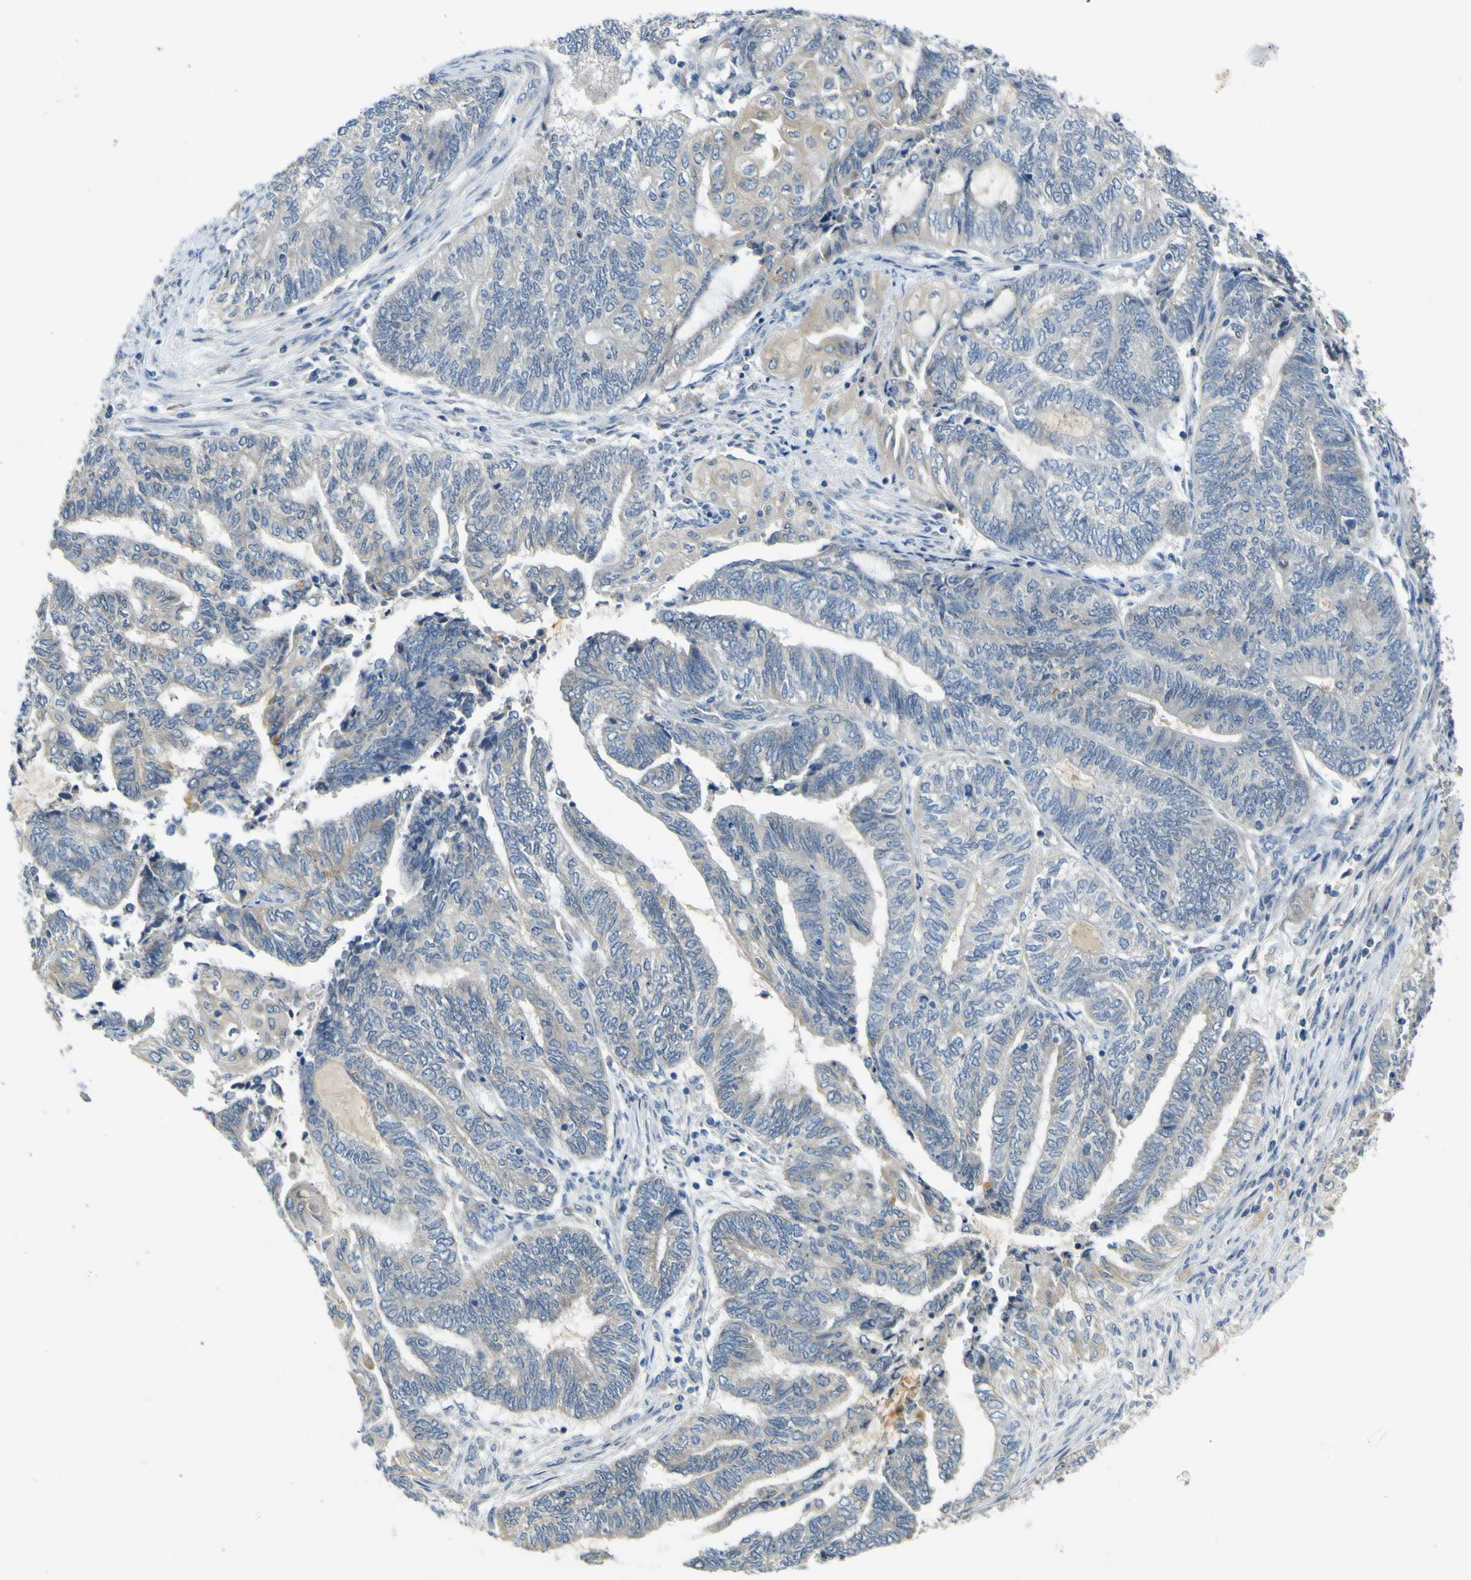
{"staining": {"intensity": "weak", "quantity": "<25%", "location": "cytoplasmic/membranous"}, "tissue": "endometrial cancer", "cell_type": "Tumor cells", "image_type": "cancer", "snomed": [{"axis": "morphology", "description": "Adenocarcinoma, NOS"}, {"axis": "topography", "description": "Uterus"}, {"axis": "topography", "description": "Endometrium"}], "caption": "Adenocarcinoma (endometrial) stained for a protein using IHC reveals no staining tumor cells.", "gene": "LDLR", "patient": {"sex": "female", "age": 70}}